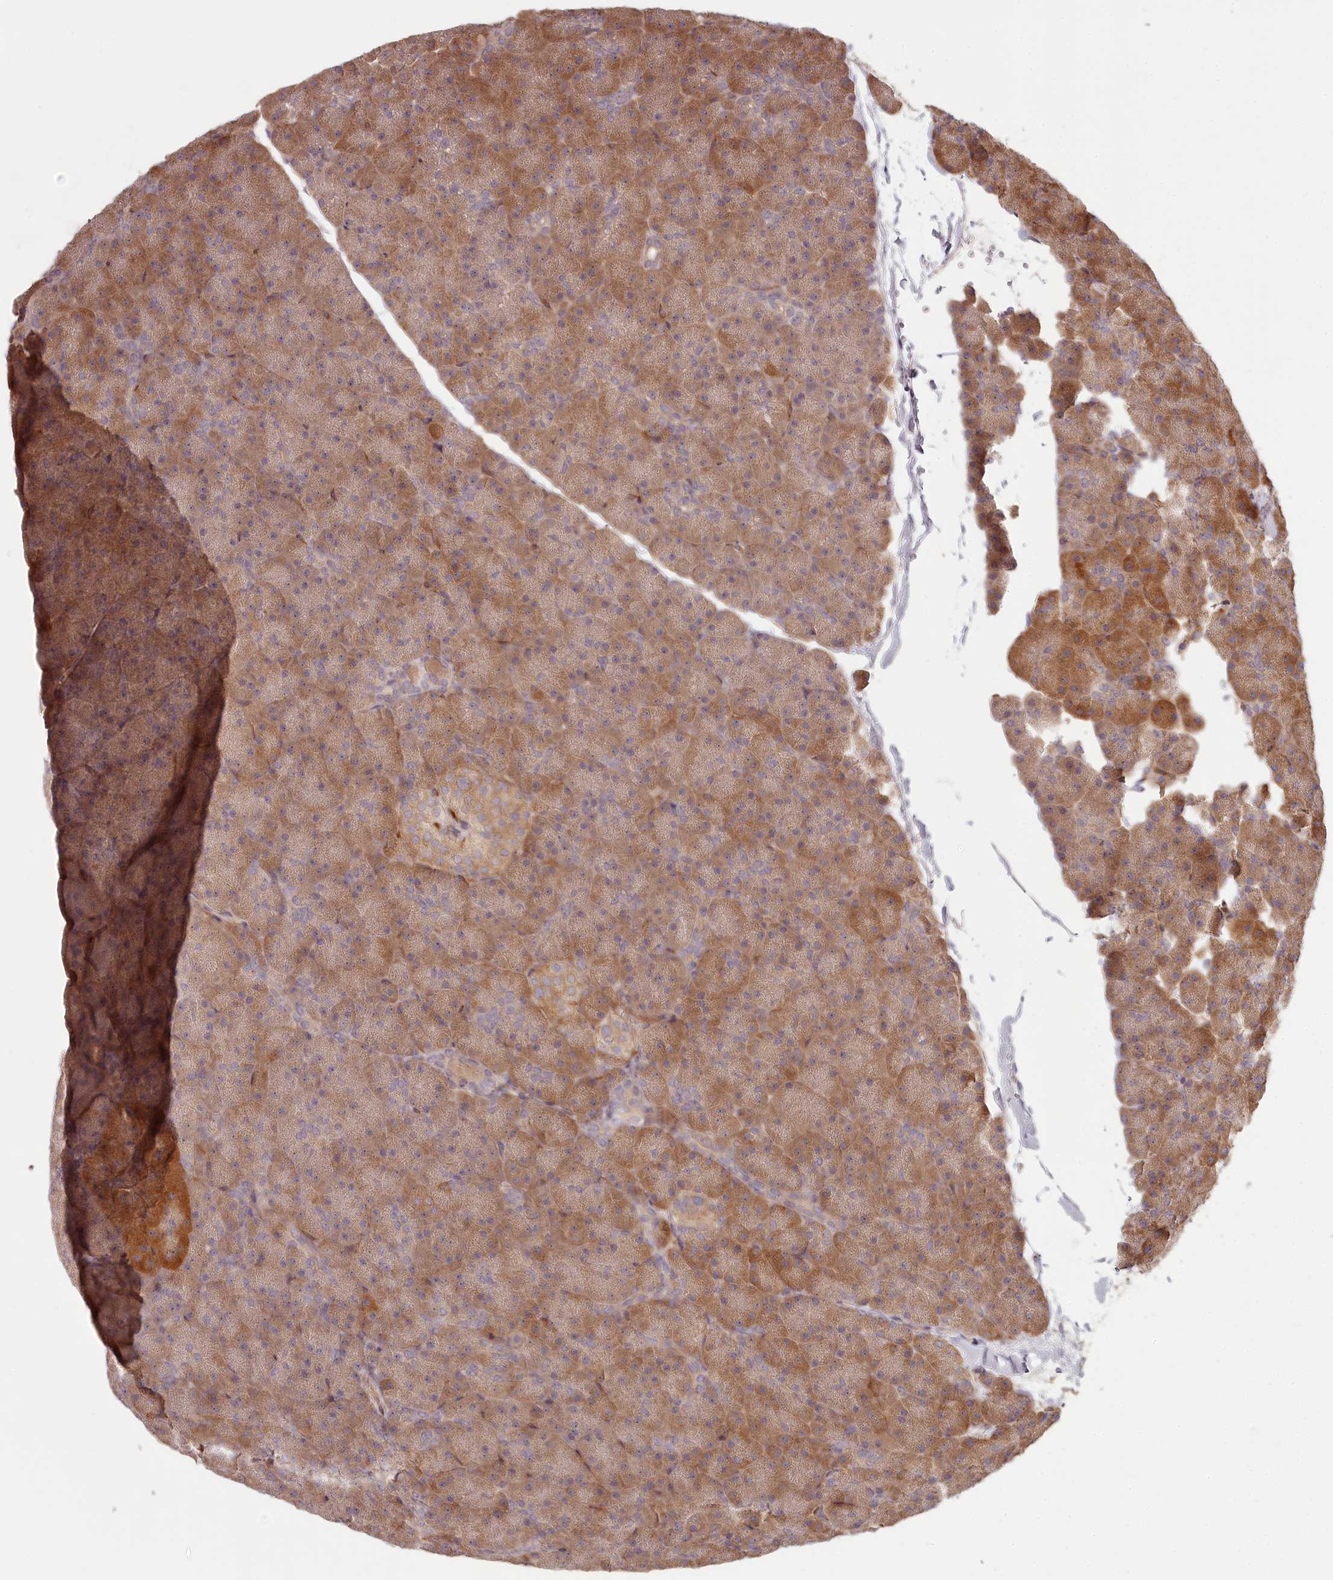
{"staining": {"intensity": "moderate", "quantity": ">75%", "location": "cytoplasmic/membranous"}, "tissue": "pancreas", "cell_type": "Exocrine glandular cells", "image_type": "normal", "snomed": [{"axis": "morphology", "description": "Normal tissue, NOS"}, {"axis": "topography", "description": "Pancreas"}], "caption": "Protein staining shows moderate cytoplasmic/membranous positivity in approximately >75% of exocrine glandular cells in normal pancreas.", "gene": "TMIE", "patient": {"sex": "male", "age": 36}}